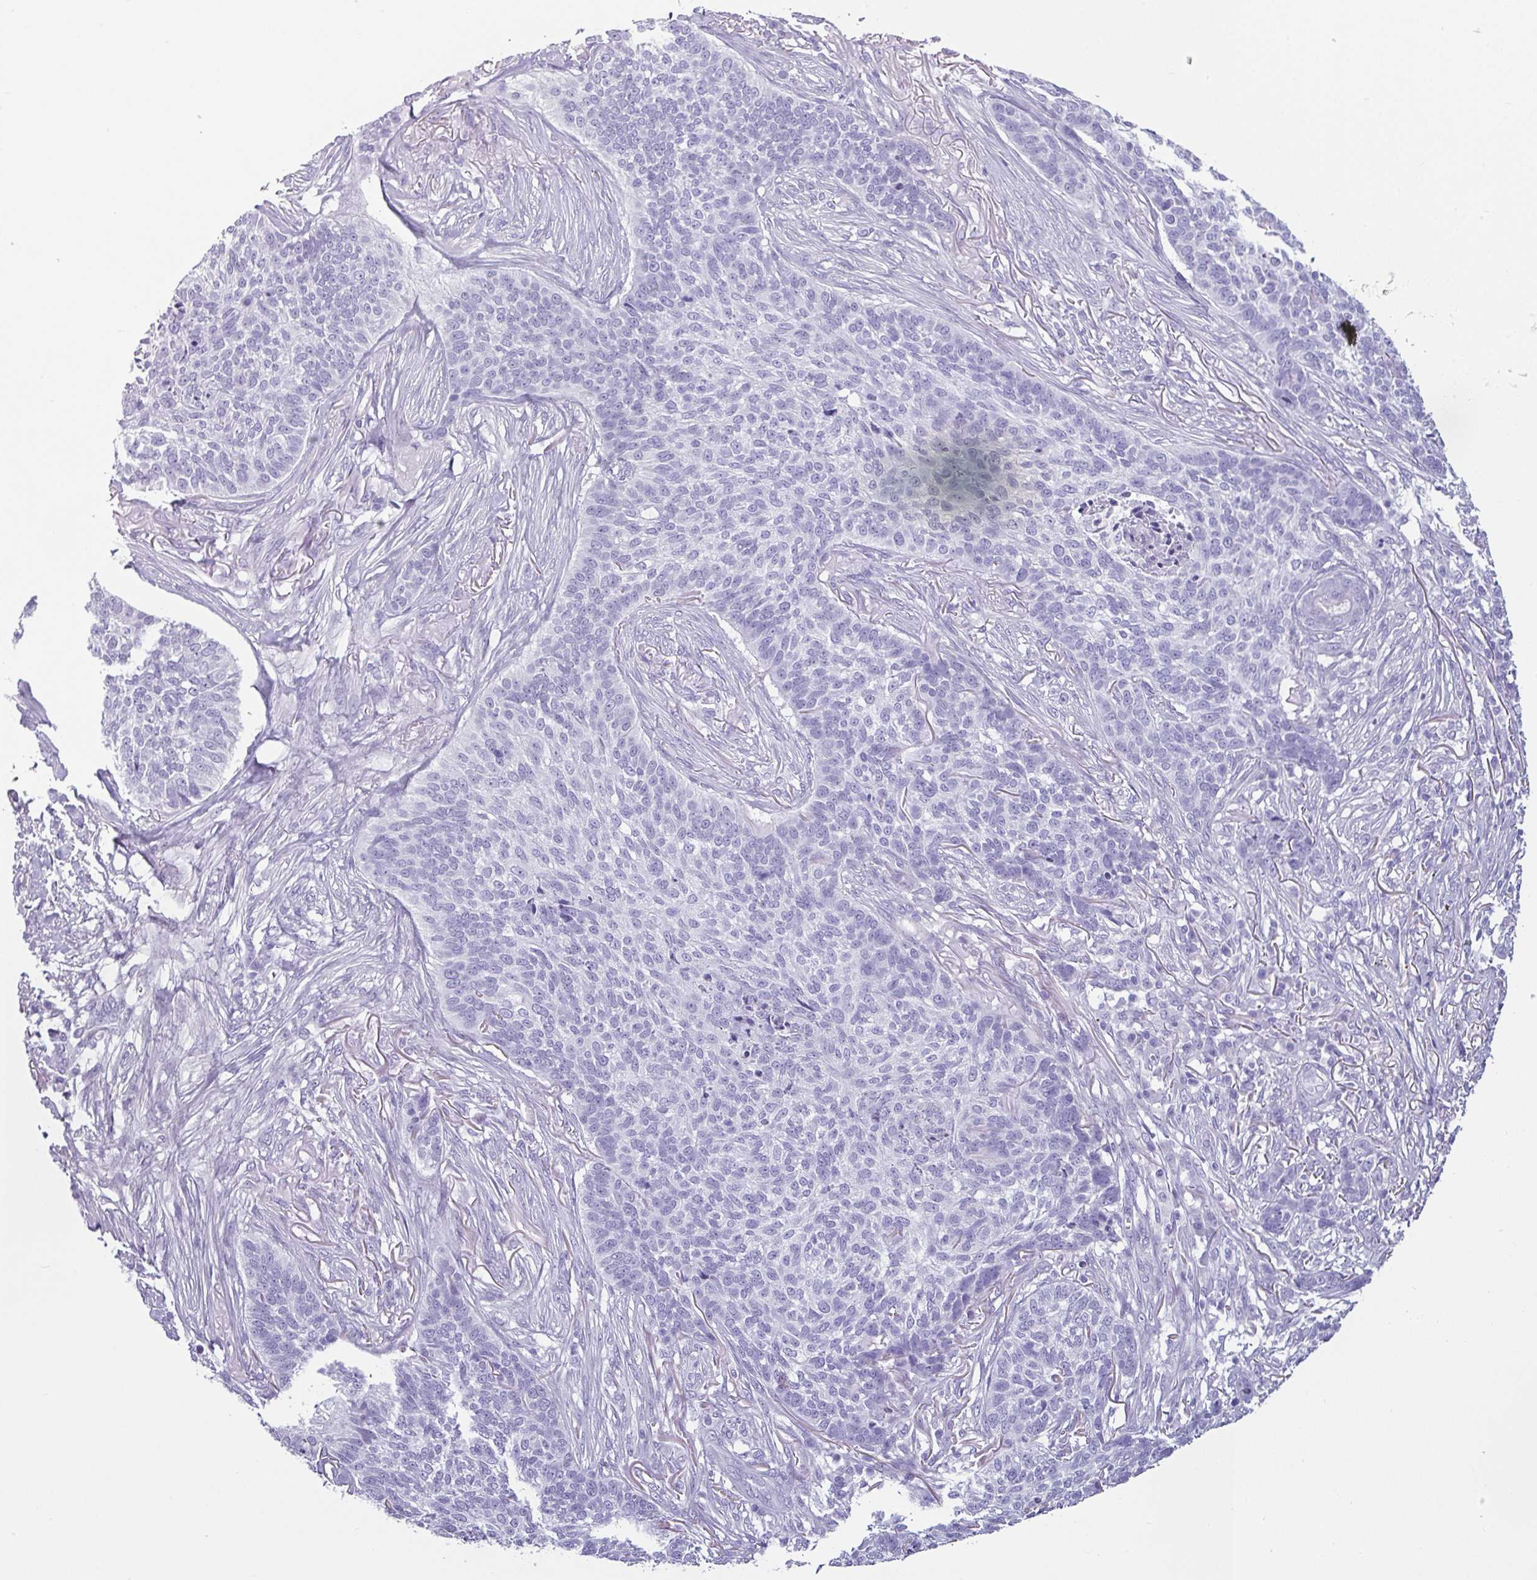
{"staining": {"intensity": "negative", "quantity": "none", "location": "none"}, "tissue": "skin cancer", "cell_type": "Tumor cells", "image_type": "cancer", "snomed": [{"axis": "morphology", "description": "Basal cell carcinoma"}, {"axis": "topography", "description": "Skin"}], "caption": "Tumor cells are negative for brown protein staining in skin basal cell carcinoma.", "gene": "VCY1B", "patient": {"sex": "male", "age": 85}}